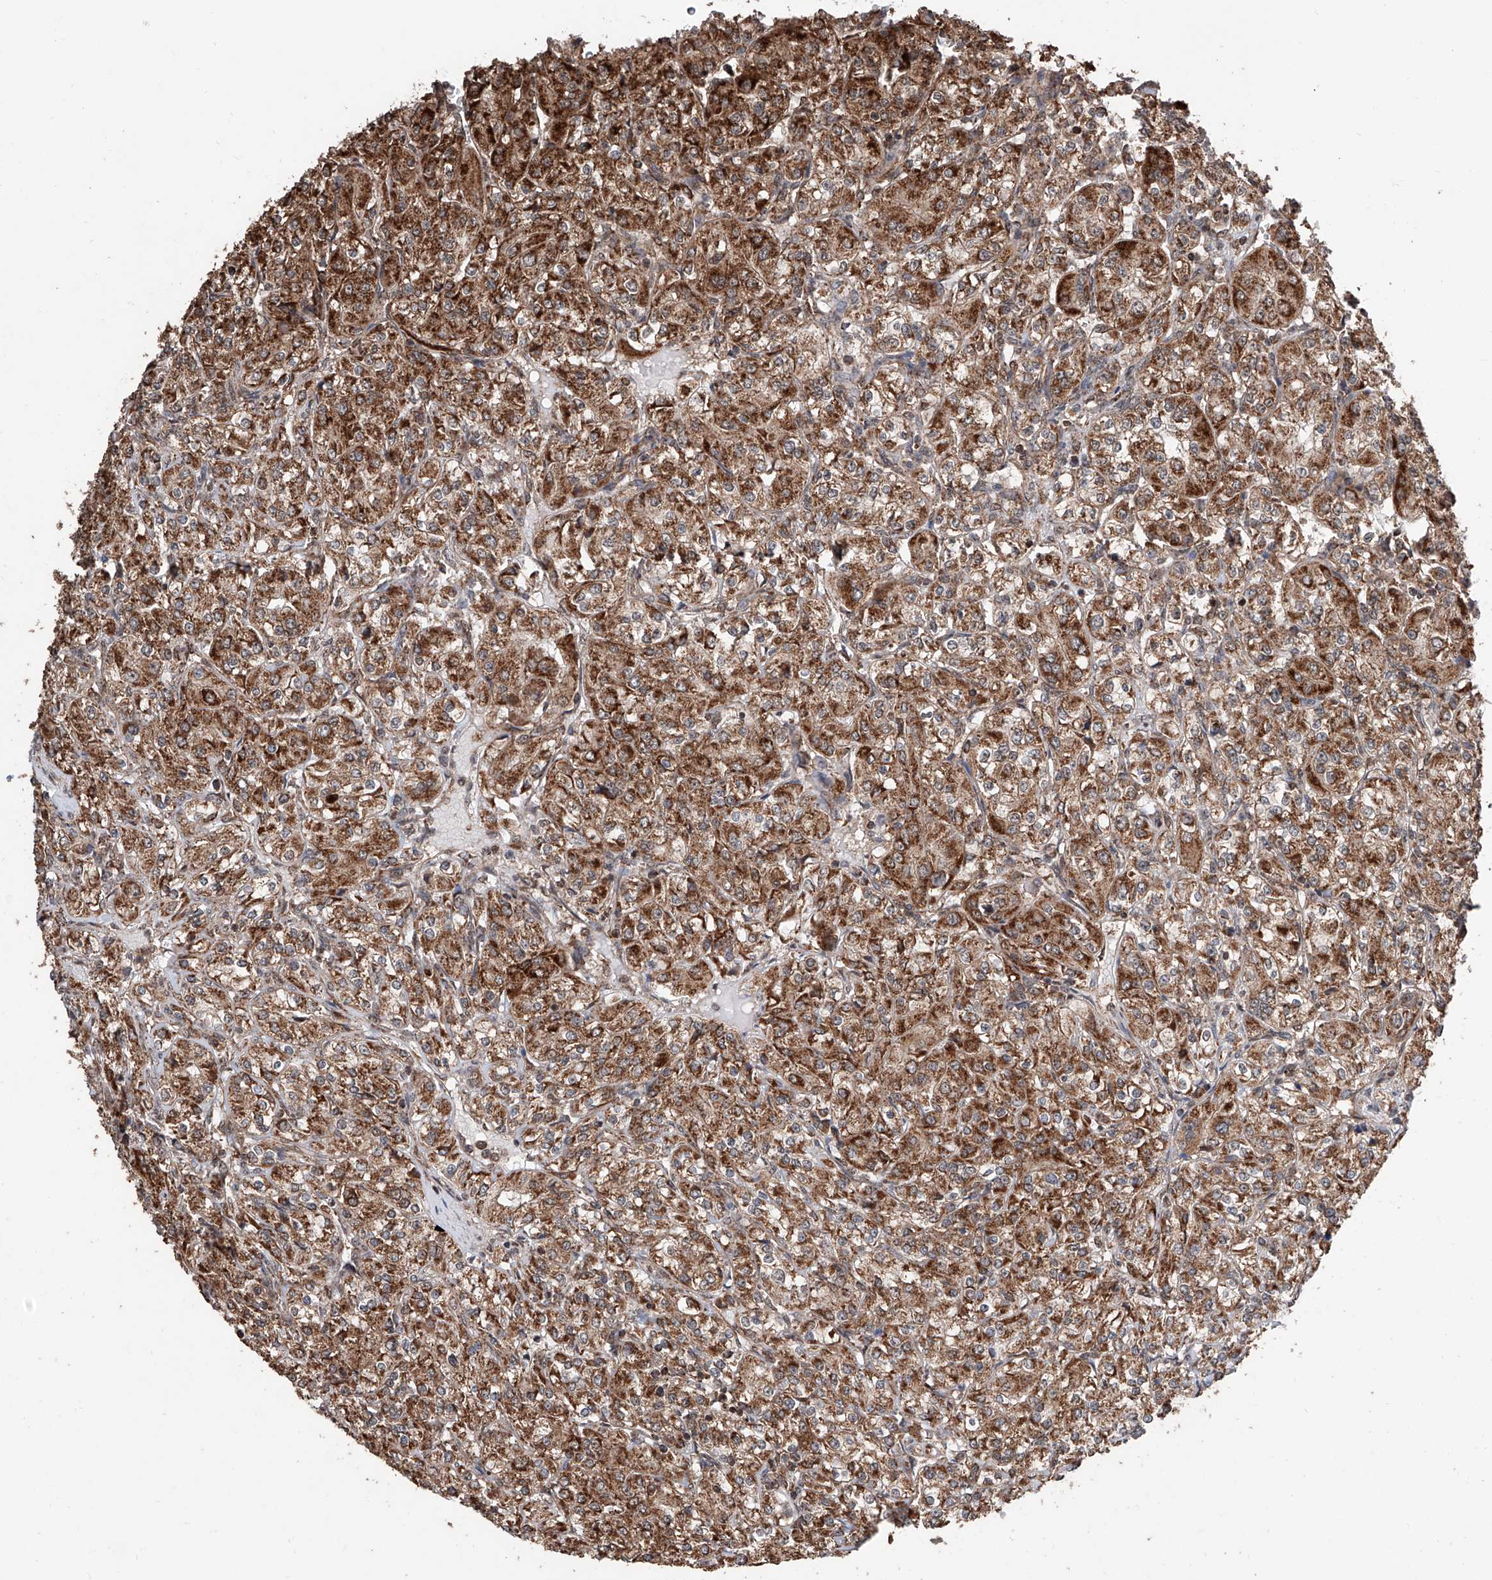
{"staining": {"intensity": "strong", "quantity": ">75%", "location": "cytoplasmic/membranous"}, "tissue": "renal cancer", "cell_type": "Tumor cells", "image_type": "cancer", "snomed": [{"axis": "morphology", "description": "Adenocarcinoma, NOS"}, {"axis": "topography", "description": "Kidney"}], "caption": "Renal cancer (adenocarcinoma) was stained to show a protein in brown. There is high levels of strong cytoplasmic/membranous staining in approximately >75% of tumor cells.", "gene": "ZNF445", "patient": {"sex": "male", "age": 77}}